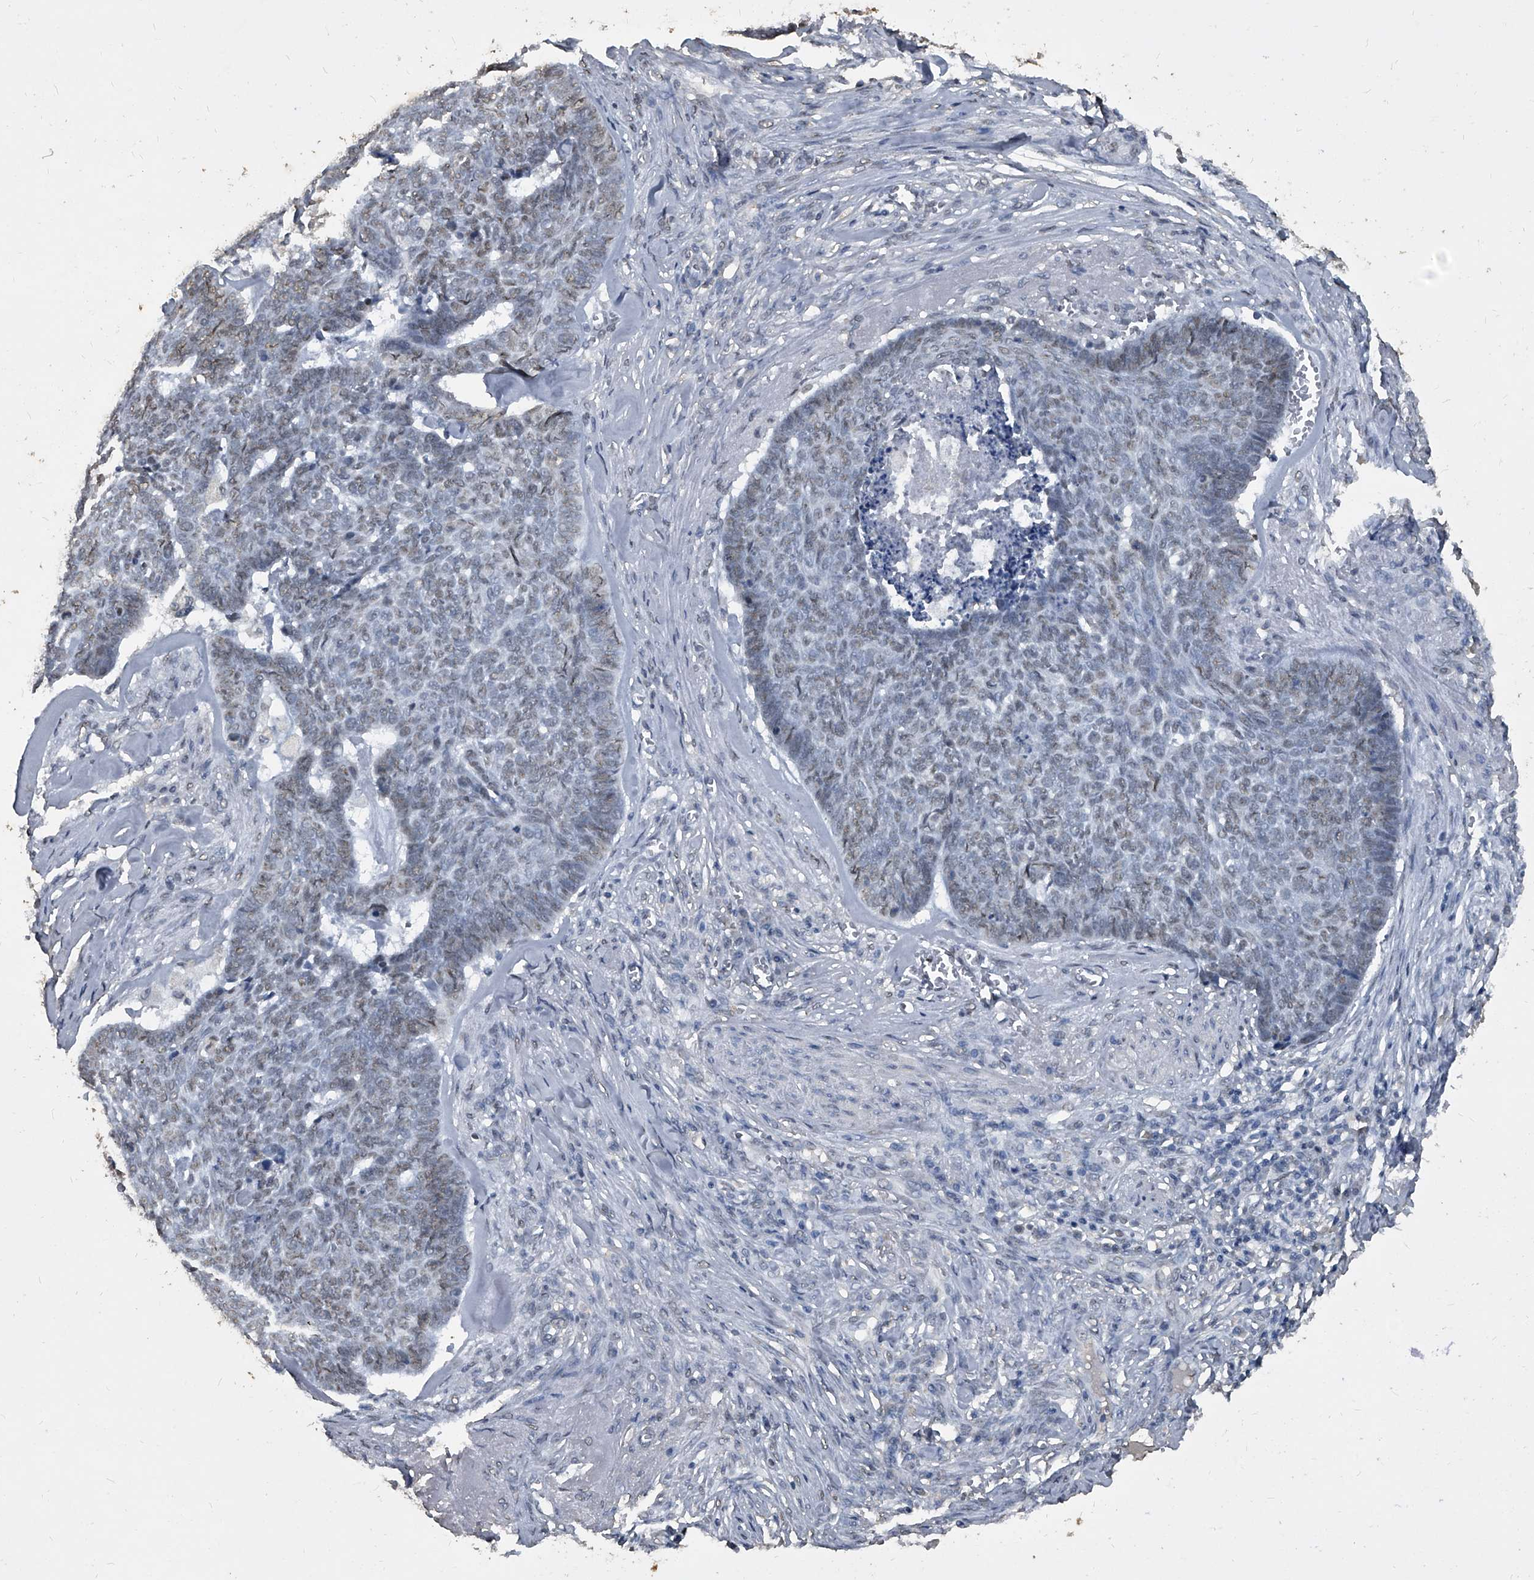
{"staining": {"intensity": "weak", "quantity": "25%-75%", "location": "nuclear"}, "tissue": "skin cancer", "cell_type": "Tumor cells", "image_type": "cancer", "snomed": [{"axis": "morphology", "description": "Basal cell carcinoma"}, {"axis": "topography", "description": "Skin"}], "caption": "The micrograph exhibits immunohistochemical staining of skin cancer. There is weak nuclear expression is seen in about 25%-75% of tumor cells.", "gene": "MATR3", "patient": {"sex": "male", "age": 84}}